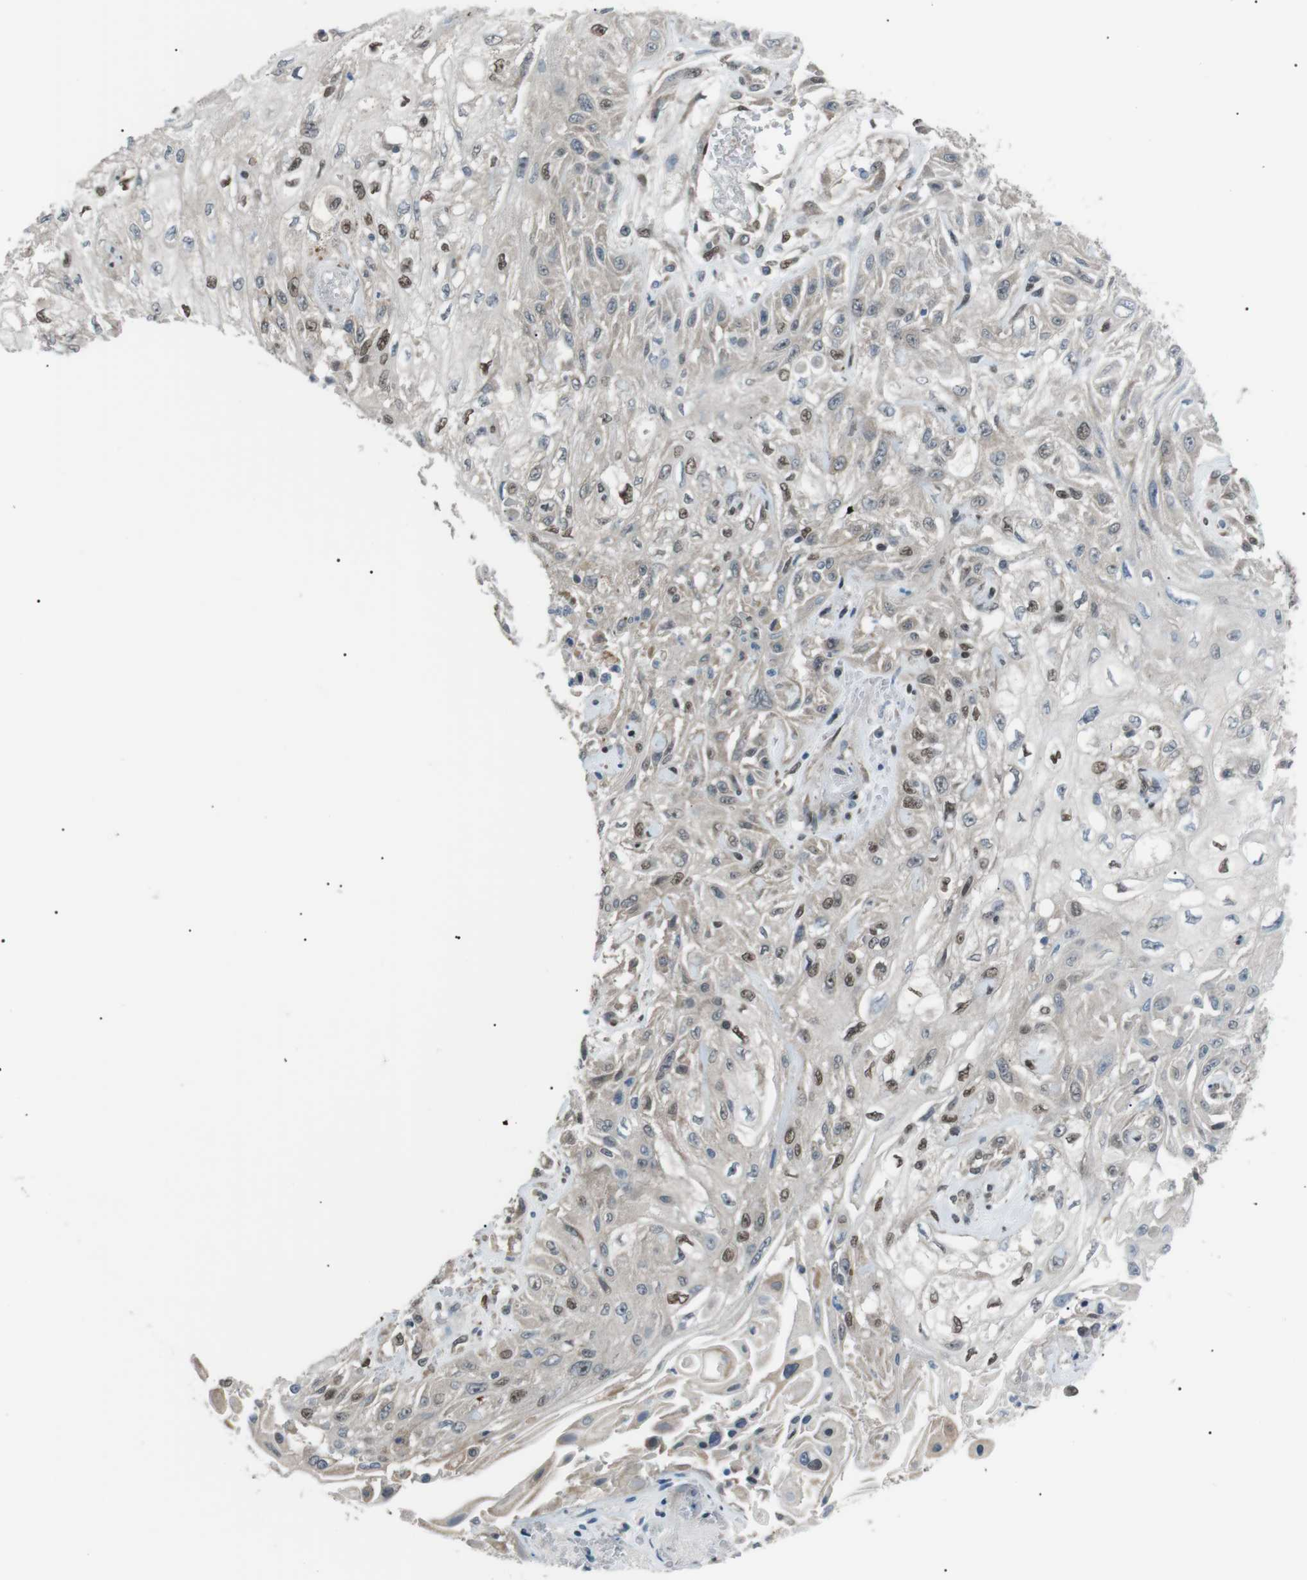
{"staining": {"intensity": "moderate", "quantity": "25%-75%", "location": "nuclear"}, "tissue": "skin cancer", "cell_type": "Tumor cells", "image_type": "cancer", "snomed": [{"axis": "morphology", "description": "Squamous cell carcinoma, NOS"}, {"axis": "topography", "description": "Skin"}], "caption": "Immunohistochemical staining of human skin cancer (squamous cell carcinoma) reveals medium levels of moderate nuclear protein positivity in about 25%-75% of tumor cells.", "gene": "SRPK2", "patient": {"sex": "male", "age": 75}}